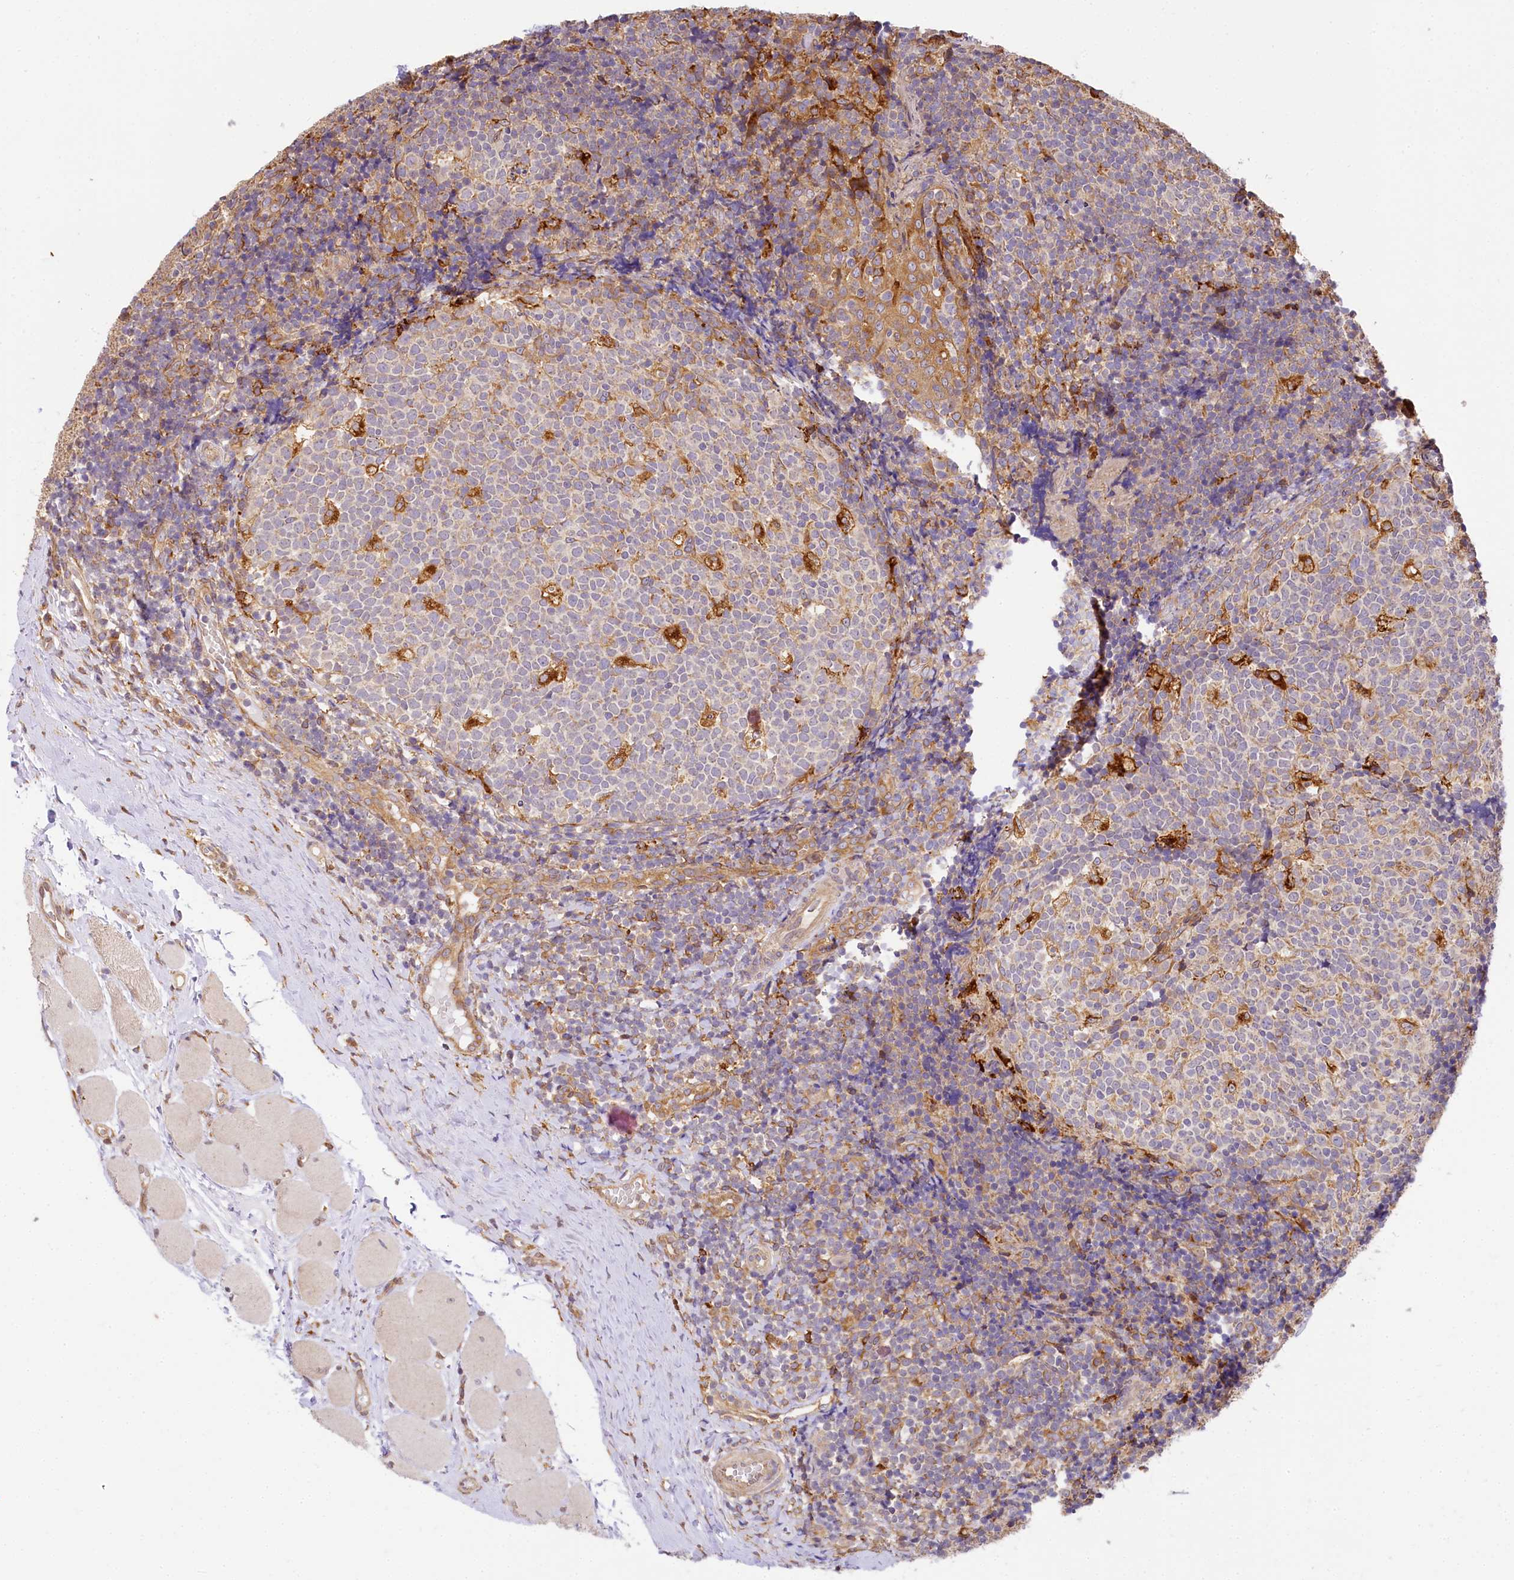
{"staining": {"intensity": "moderate", "quantity": "<25%", "location": "cytoplasmic/membranous"}, "tissue": "tonsil", "cell_type": "Germinal center cells", "image_type": "normal", "snomed": [{"axis": "morphology", "description": "Normal tissue, NOS"}, {"axis": "topography", "description": "Tonsil"}], "caption": "Protein expression analysis of benign tonsil exhibits moderate cytoplasmic/membranous expression in approximately <25% of germinal center cells. The staining was performed using DAB to visualize the protein expression in brown, while the nuclei were stained in blue with hematoxylin (Magnification: 20x).", "gene": "PPIP5K2", "patient": {"sex": "female", "age": 19}}